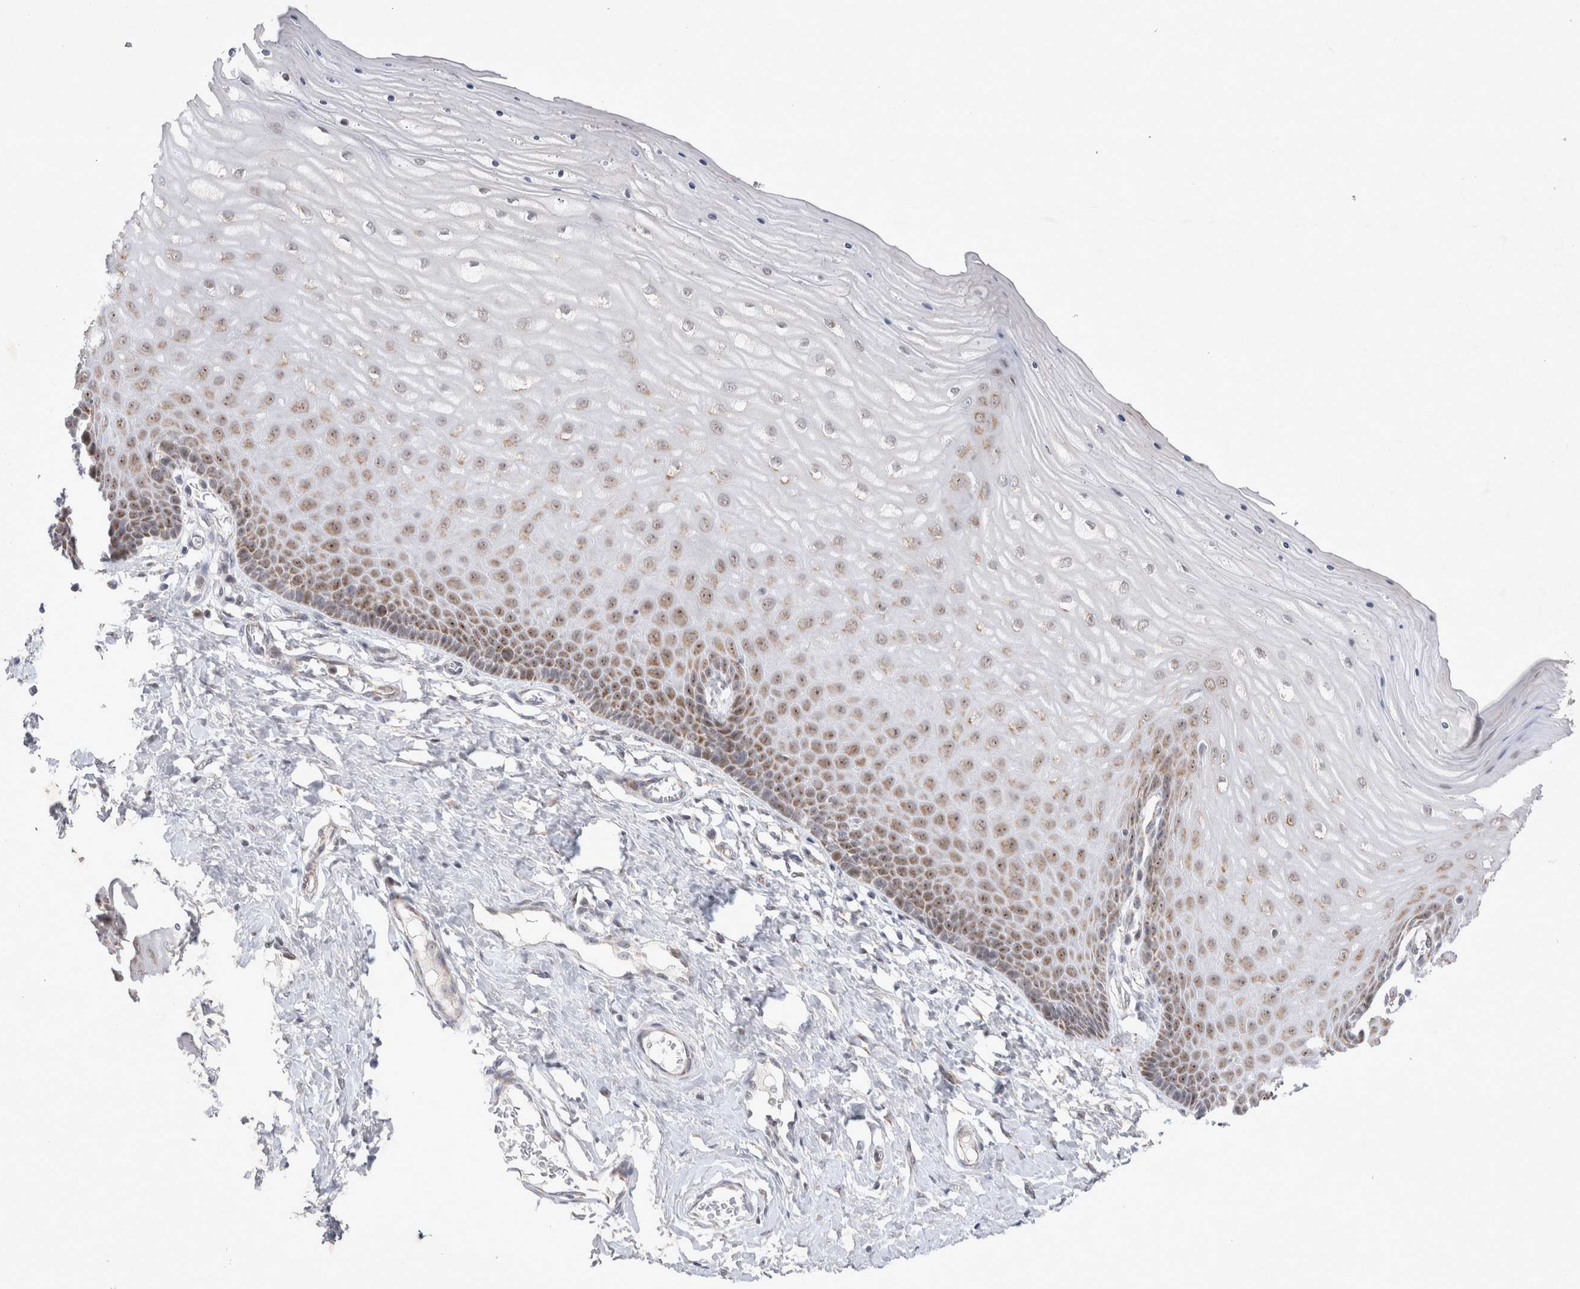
{"staining": {"intensity": "weak", "quantity": "25%-75%", "location": "cytoplasmic/membranous"}, "tissue": "cervix", "cell_type": "Glandular cells", "image_type": "normal", "snomed": [{"axis": "morphology", "description": "Normal tissue, NOS"}, {"axis": "topography", "description": "Cervix"}], "caption": "A micrograph showing weak cytoplasmic/membranous staining in approximately 25%-75% of glandular cells in benign cervix, as visualized by brown immunohistochemical staining.", "gene": "MRPL37", "patient": {"sex": "female", "age": 55}}